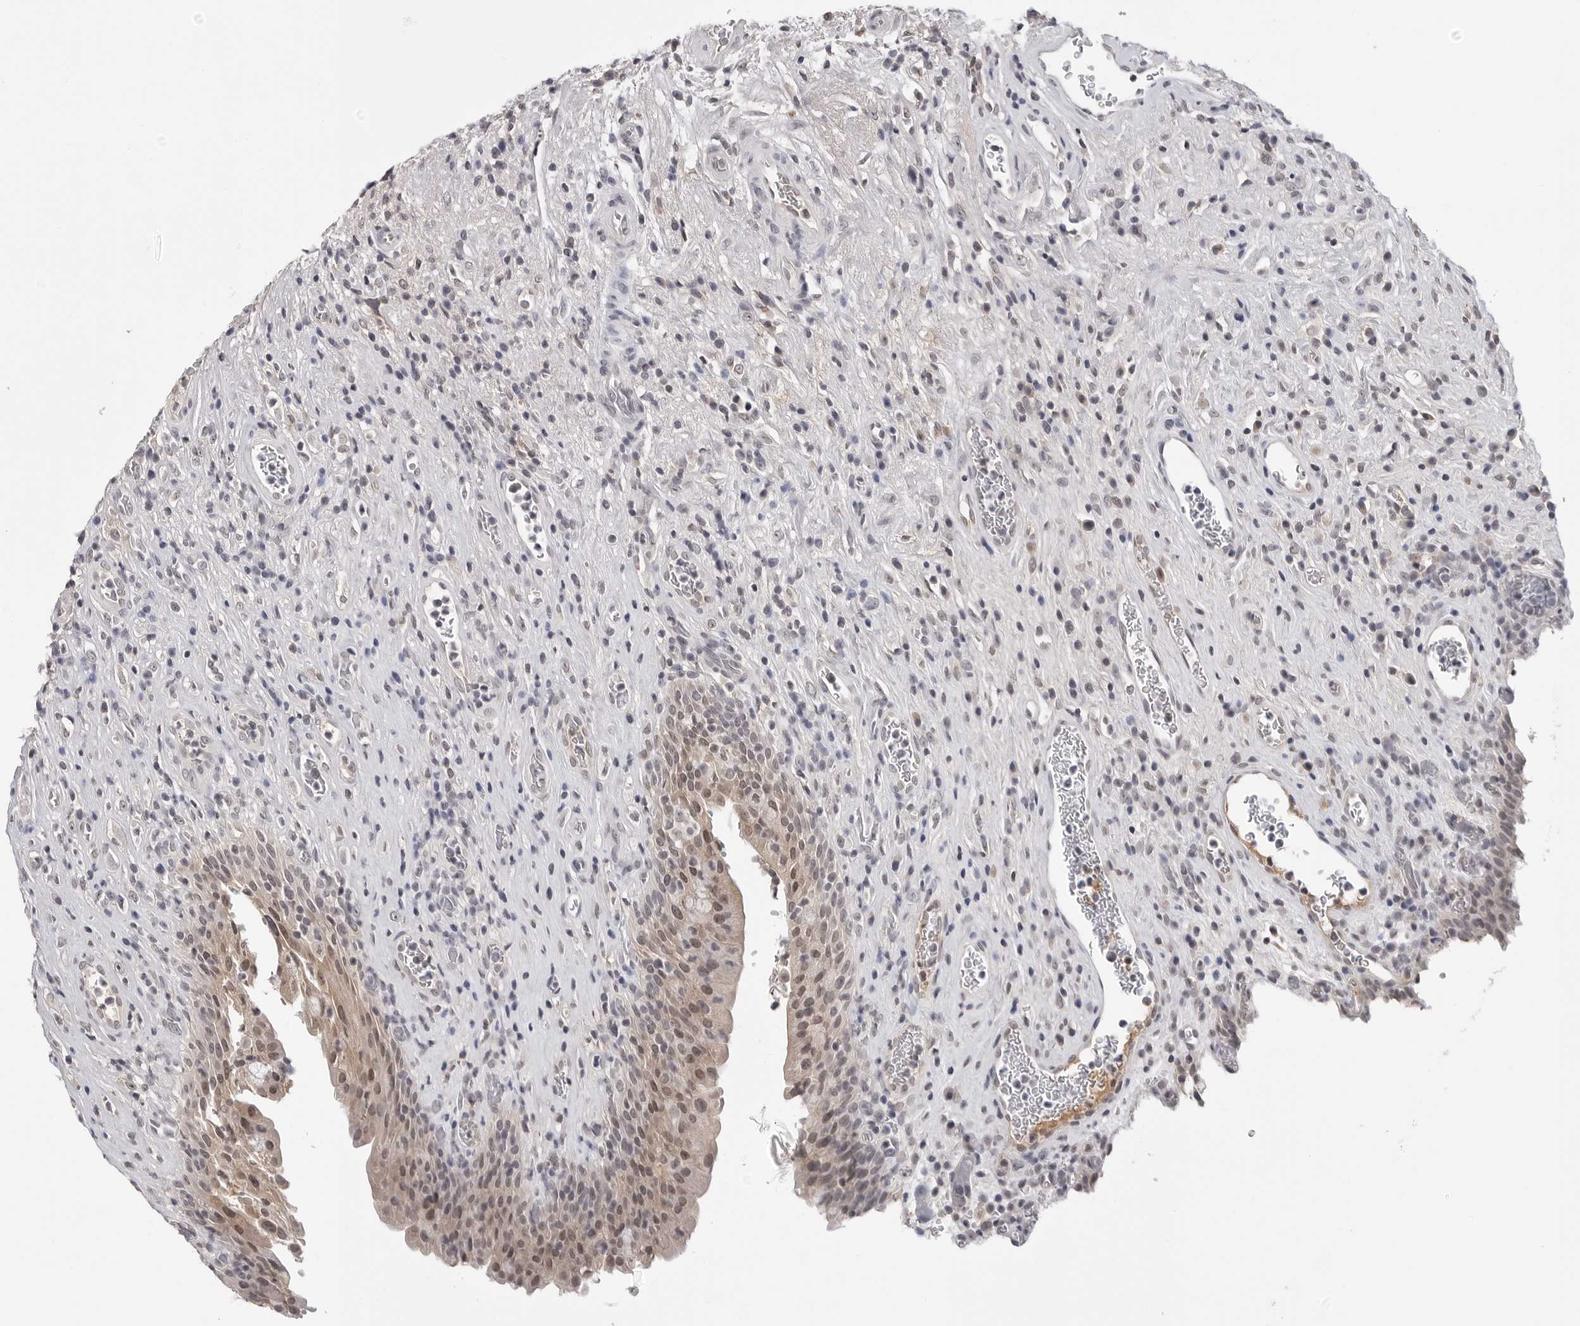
{"staining": {"intensity": "moderate", "quantity": "25%-75%", "location": "nuclear"}, "tissue": "urinary bladder", "cell_type": "Urothelial cells", "image_type": "normal", "snomed": [{"axis": "morphology", "description": "Normal tissue, NOS"}, {"axis": "morphology", "description": "Inflammation, NOS"}, {"axis": "topography", "description": "Urinary bladder"}], "caption": "Benign urinary bladder was stained to show a protein in brown. There is medium levels of moderate nuclear staining in about 25%-75% of urothelial cells.", "gene": "CDK20", "patient": {"sex": "female", "age": 75}}